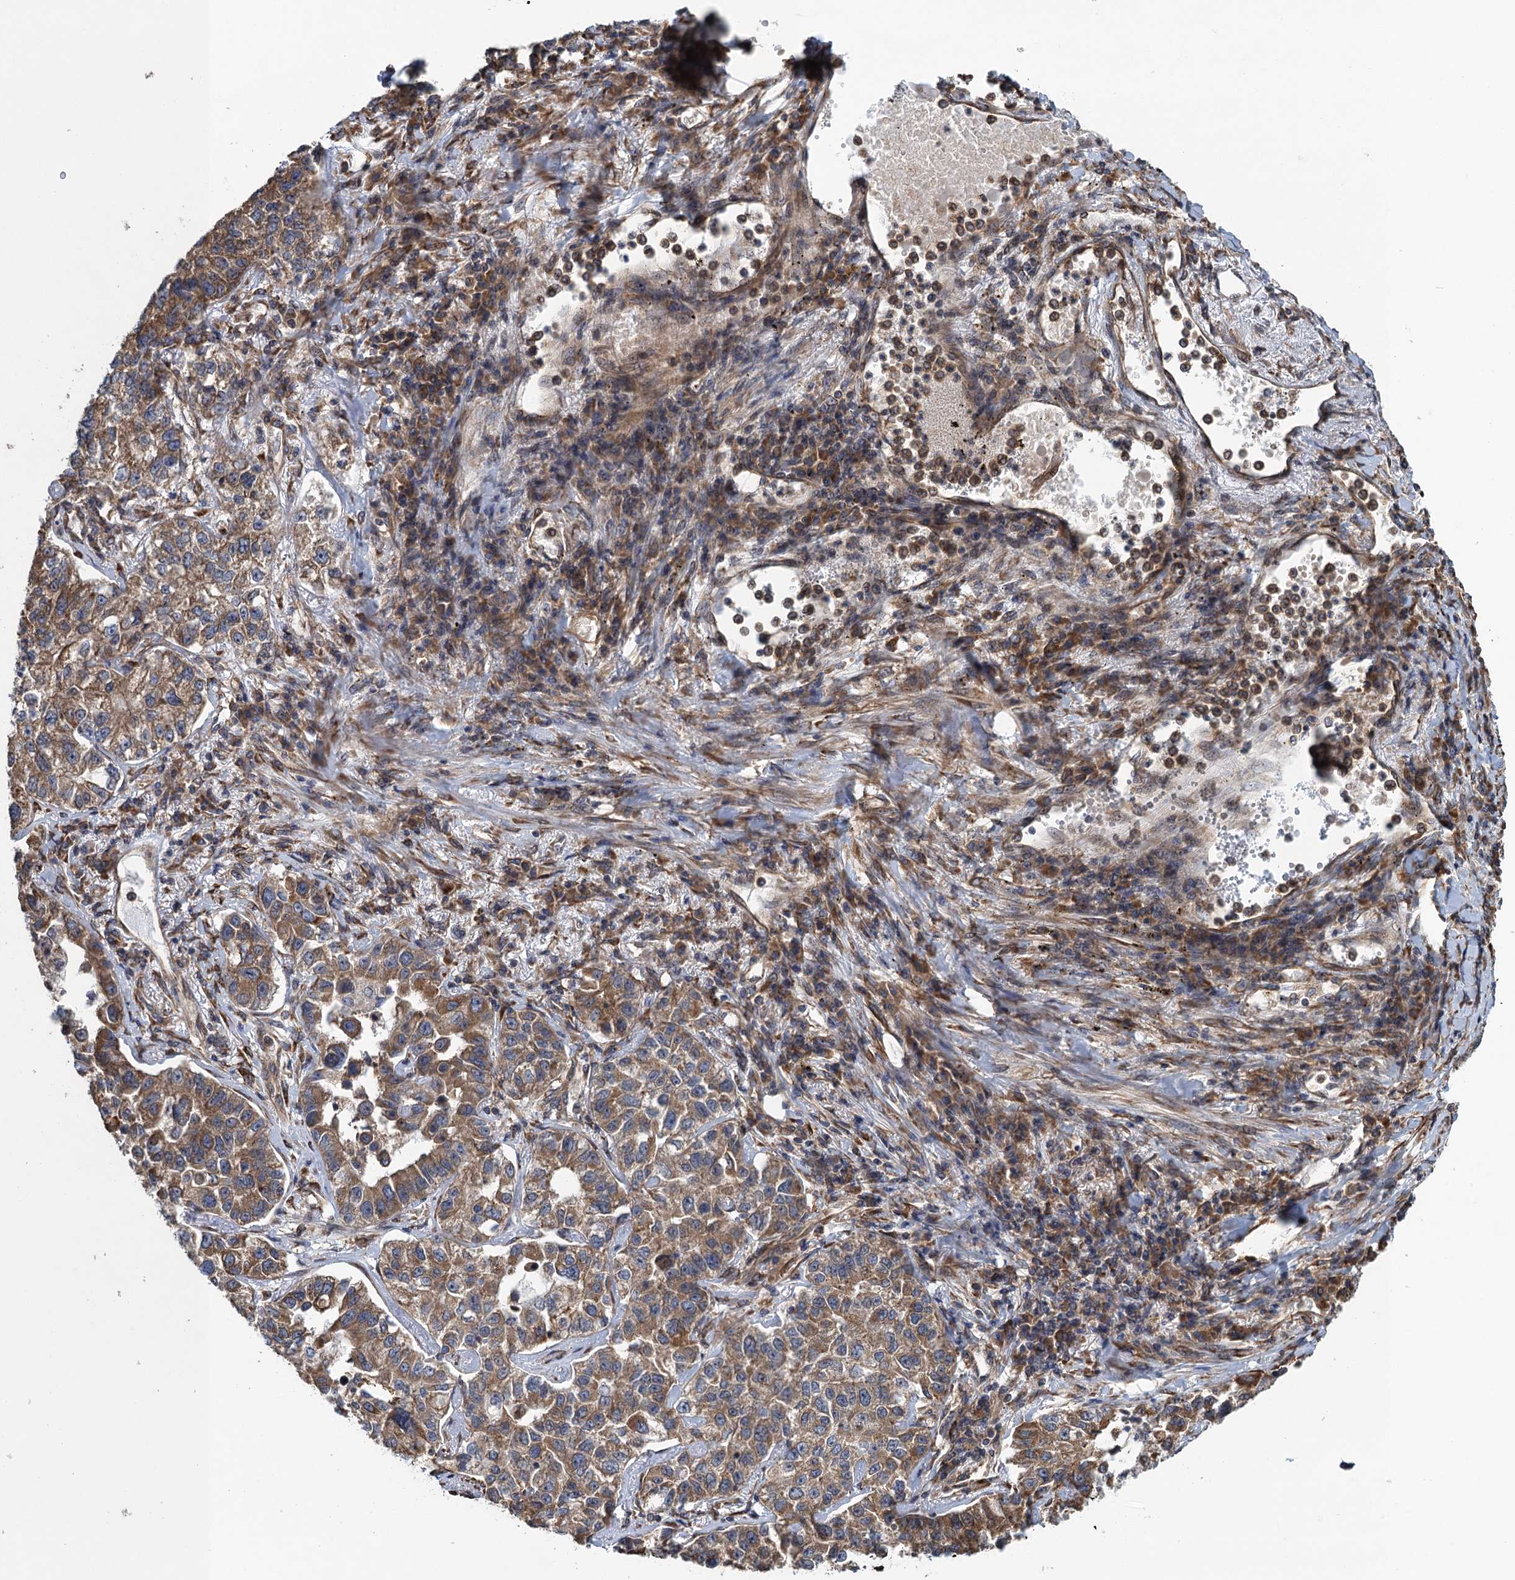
{"staining": {"intensity": "moderate", "quantity": ">75%", "location": "cytoplasmic/membranous"}, "tissue": "lung cancer", "cell_type": "Tumor cells", "image_type": "cancer", "snomed": [{"axis": "morphology", "description": "Adenocarcinoma, NOS"}, {"axis": "topography", "description": "Lung"}], "caption": "A histopathology image showing moderate cytoplasmic/membranous staining in approximately >75% of tumor cells in lung cancer, as visualized by brown immunohistochemical staining.", "gene": "MDM1", "patient": {"sex": "male", "age": 49}}